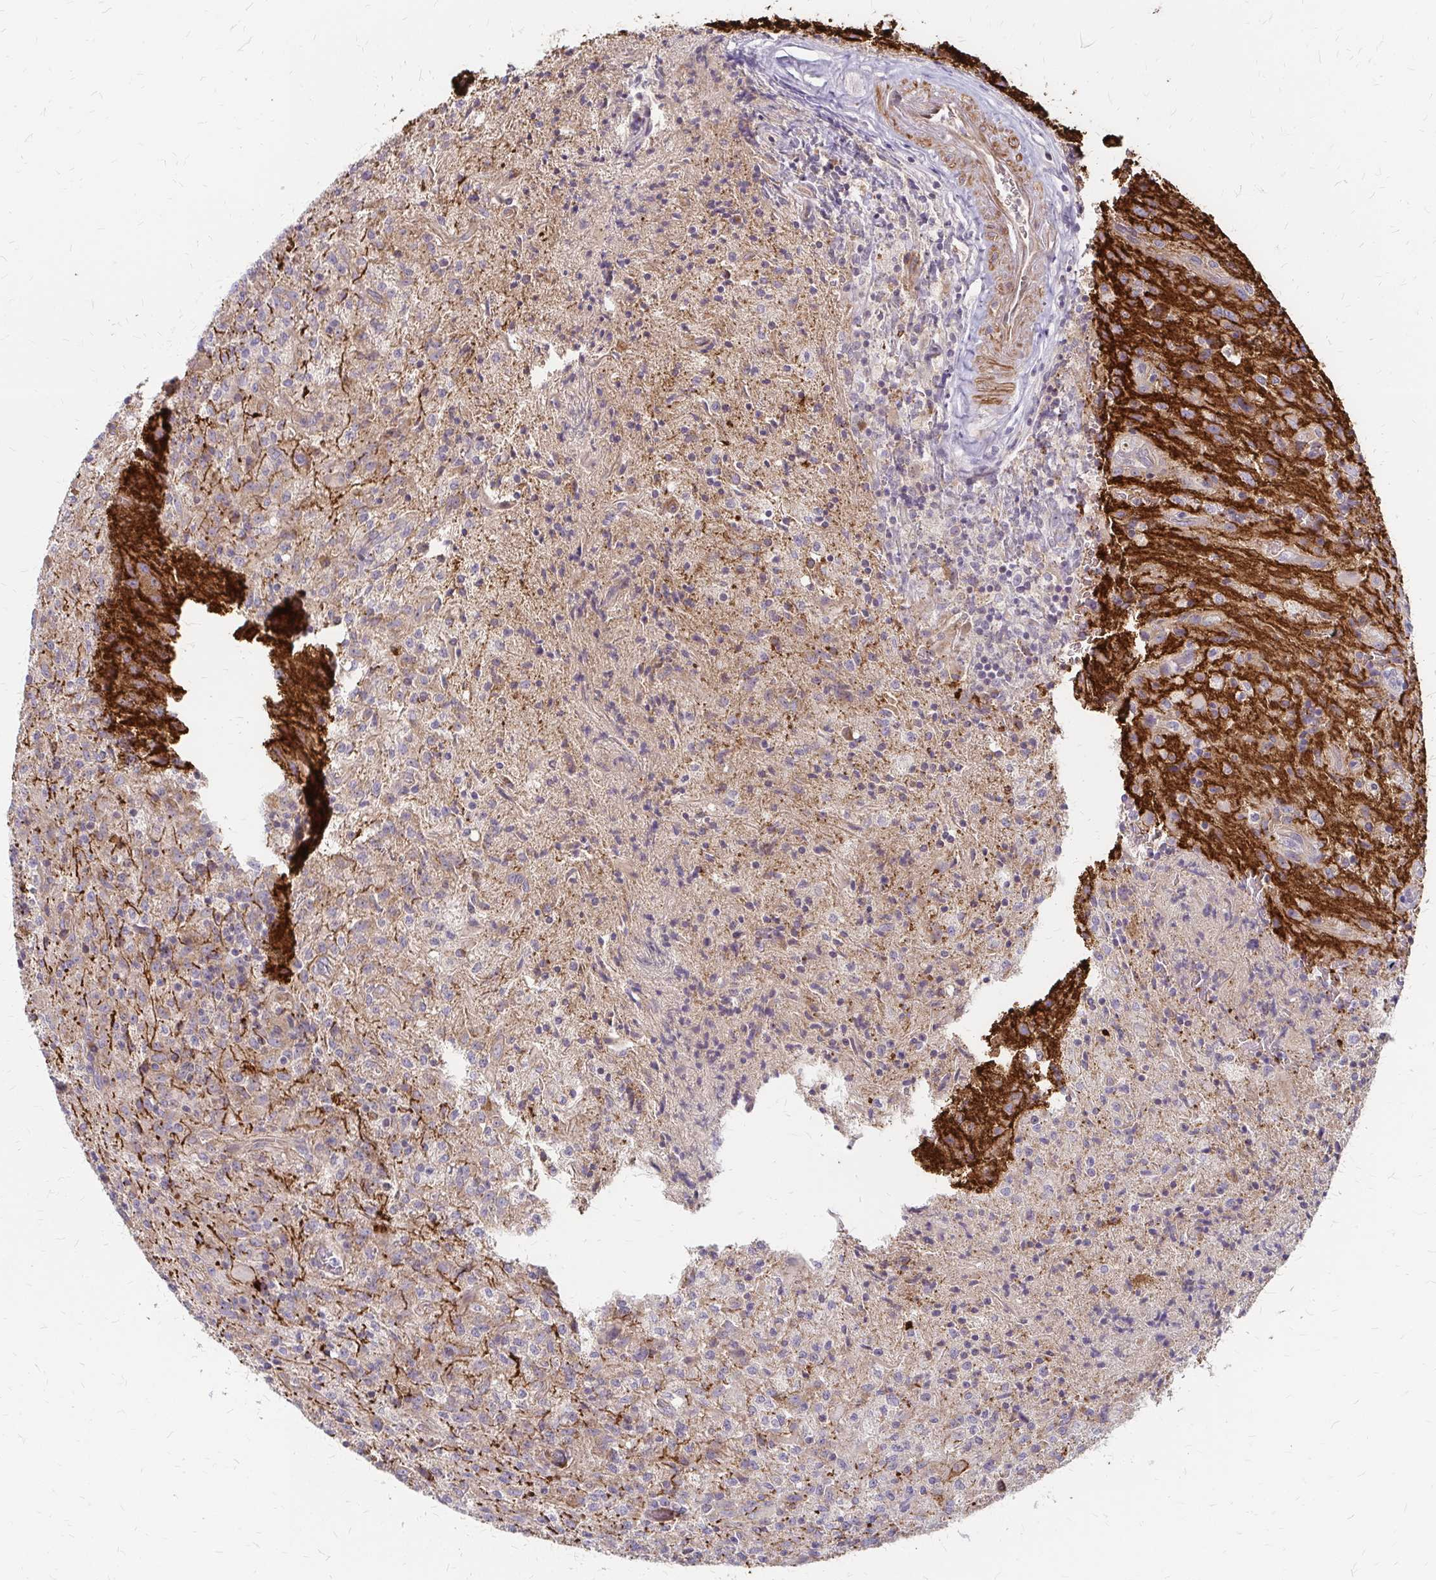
{"staining": {"intensity": "negative", "quantity": "none", "location": "none"}, "tissue": "glioma", "cell_type": "Tumor cells", "image_type": "cancer", "snomed": [{"axis": "morphology", "description": "Glioma, malignant, High grade"}, {"axis": "topography", "description": "Brain"}], "caption": "Immunohistochemistry micrograph of human glioma stained for a protein (brown), which demonstrates no positivity in tumor cells.", "gene": "ZNF383", "patient": {"sex": "male", "age": 68}}